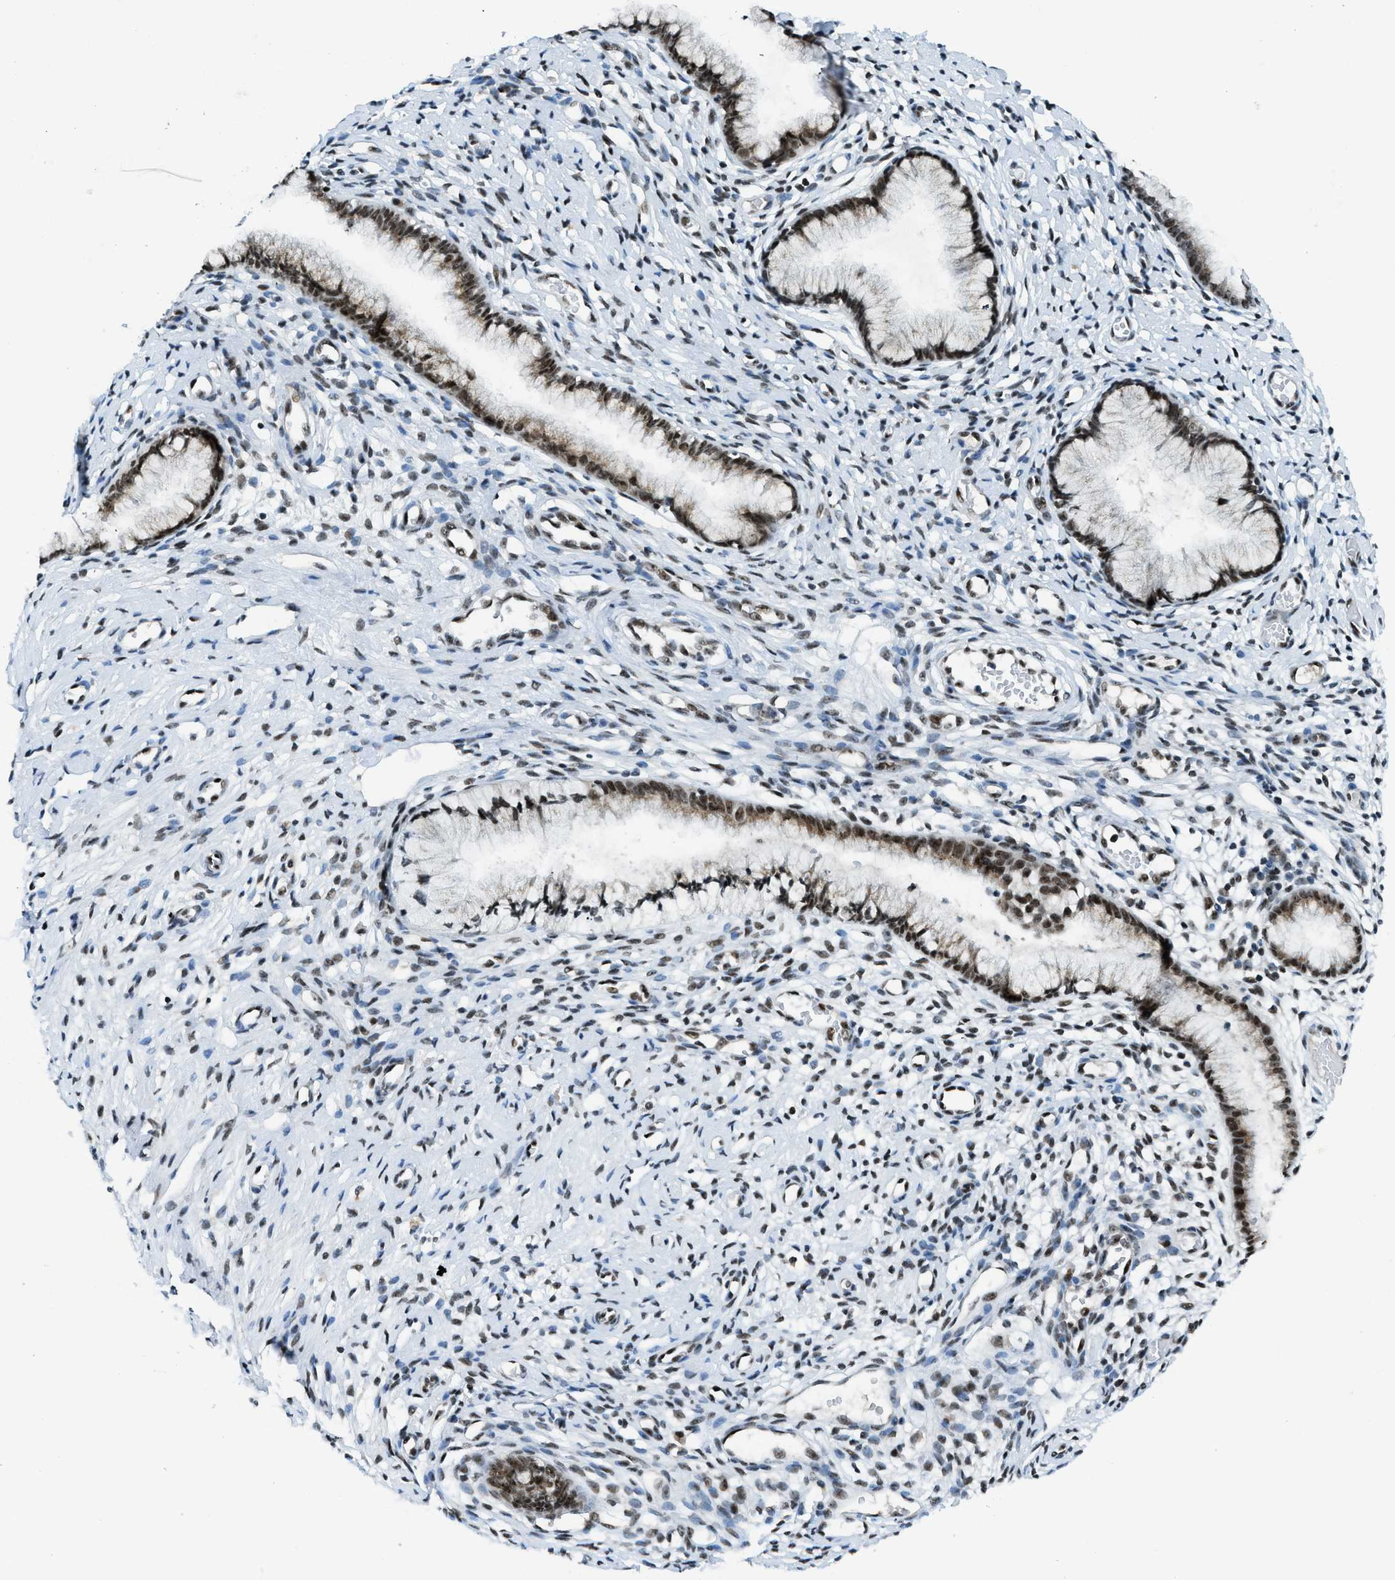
{"staining": {"intensity": "strong", "quantity": ">75%", "location": "nuclear"}, "tissue": "cervix", "cell_type": "Glandular cells", "image_type": "normal", "snomed": [{"axis": "morphology", "description": "Normal tissue, NOS"}, {"axis": "topography", "description": "Cervix"}], "caption": "A brown stain labels strong nuclear expression of a protein in glandular cells of unremarkable human cervix.", "gene": "RAD51B", "patient": {"sex": "female", "age": 65}}